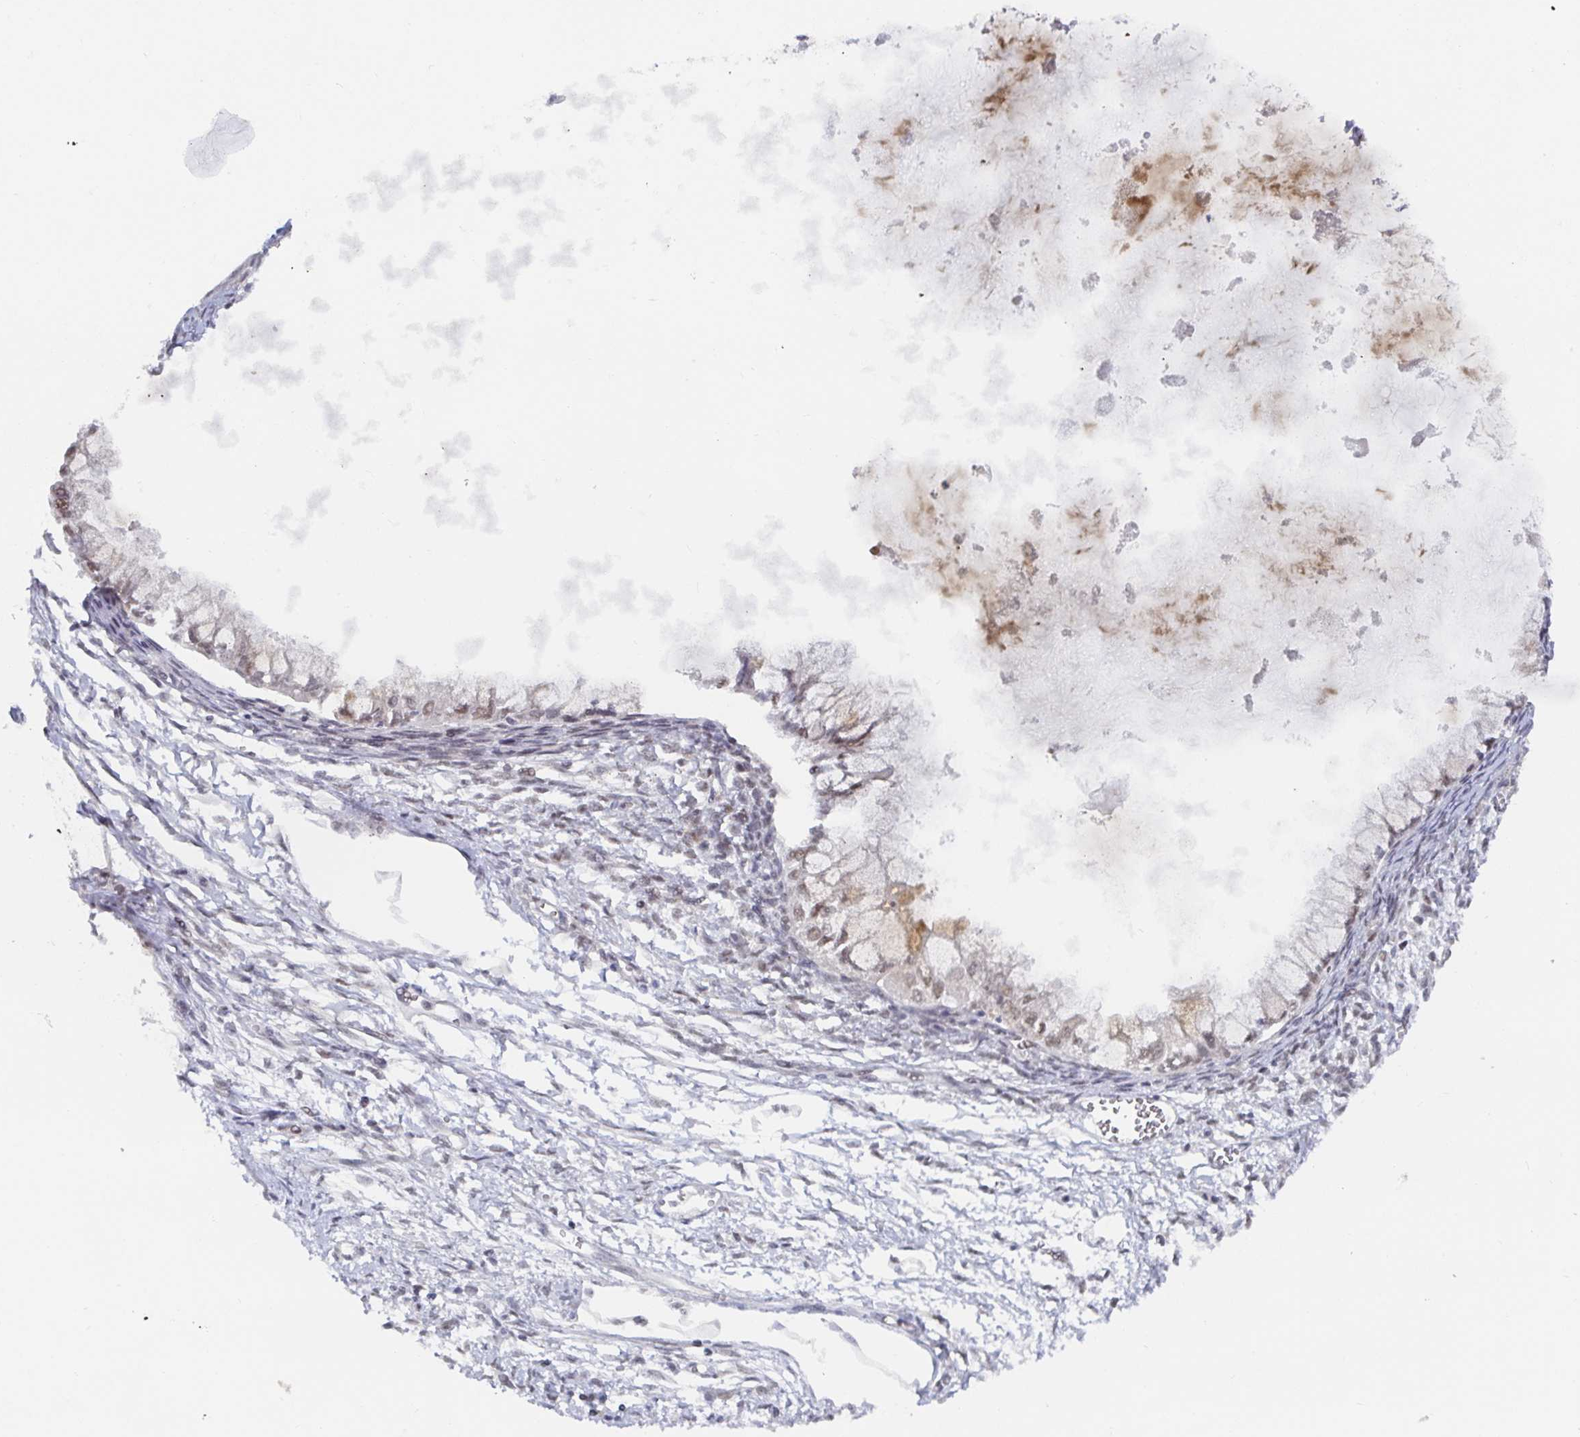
{"staining": {"intensity": "moderate", "quantity": "25%-75%", "location": "cytoplasmic/membranous"}, "tissue": "ovarian cancer", "cell_type": "Tumor cells", "image_type": "cancer", "snomed": [{"axis": "morphology", "description": "Cystadenocarcinoma, mucinous, NOS"}, {"axis": "topography", "description": "Ovary"}], "caption": "Immunohistochemistry image of human ovarian cancer stained for a protein (brown), which reveals medium levels of moderate cytoplasmic/membranous staining in about 25%-75% of tumor cells.", "gene": "ALG1", "patient": {"sex": "female", "age": 34}}